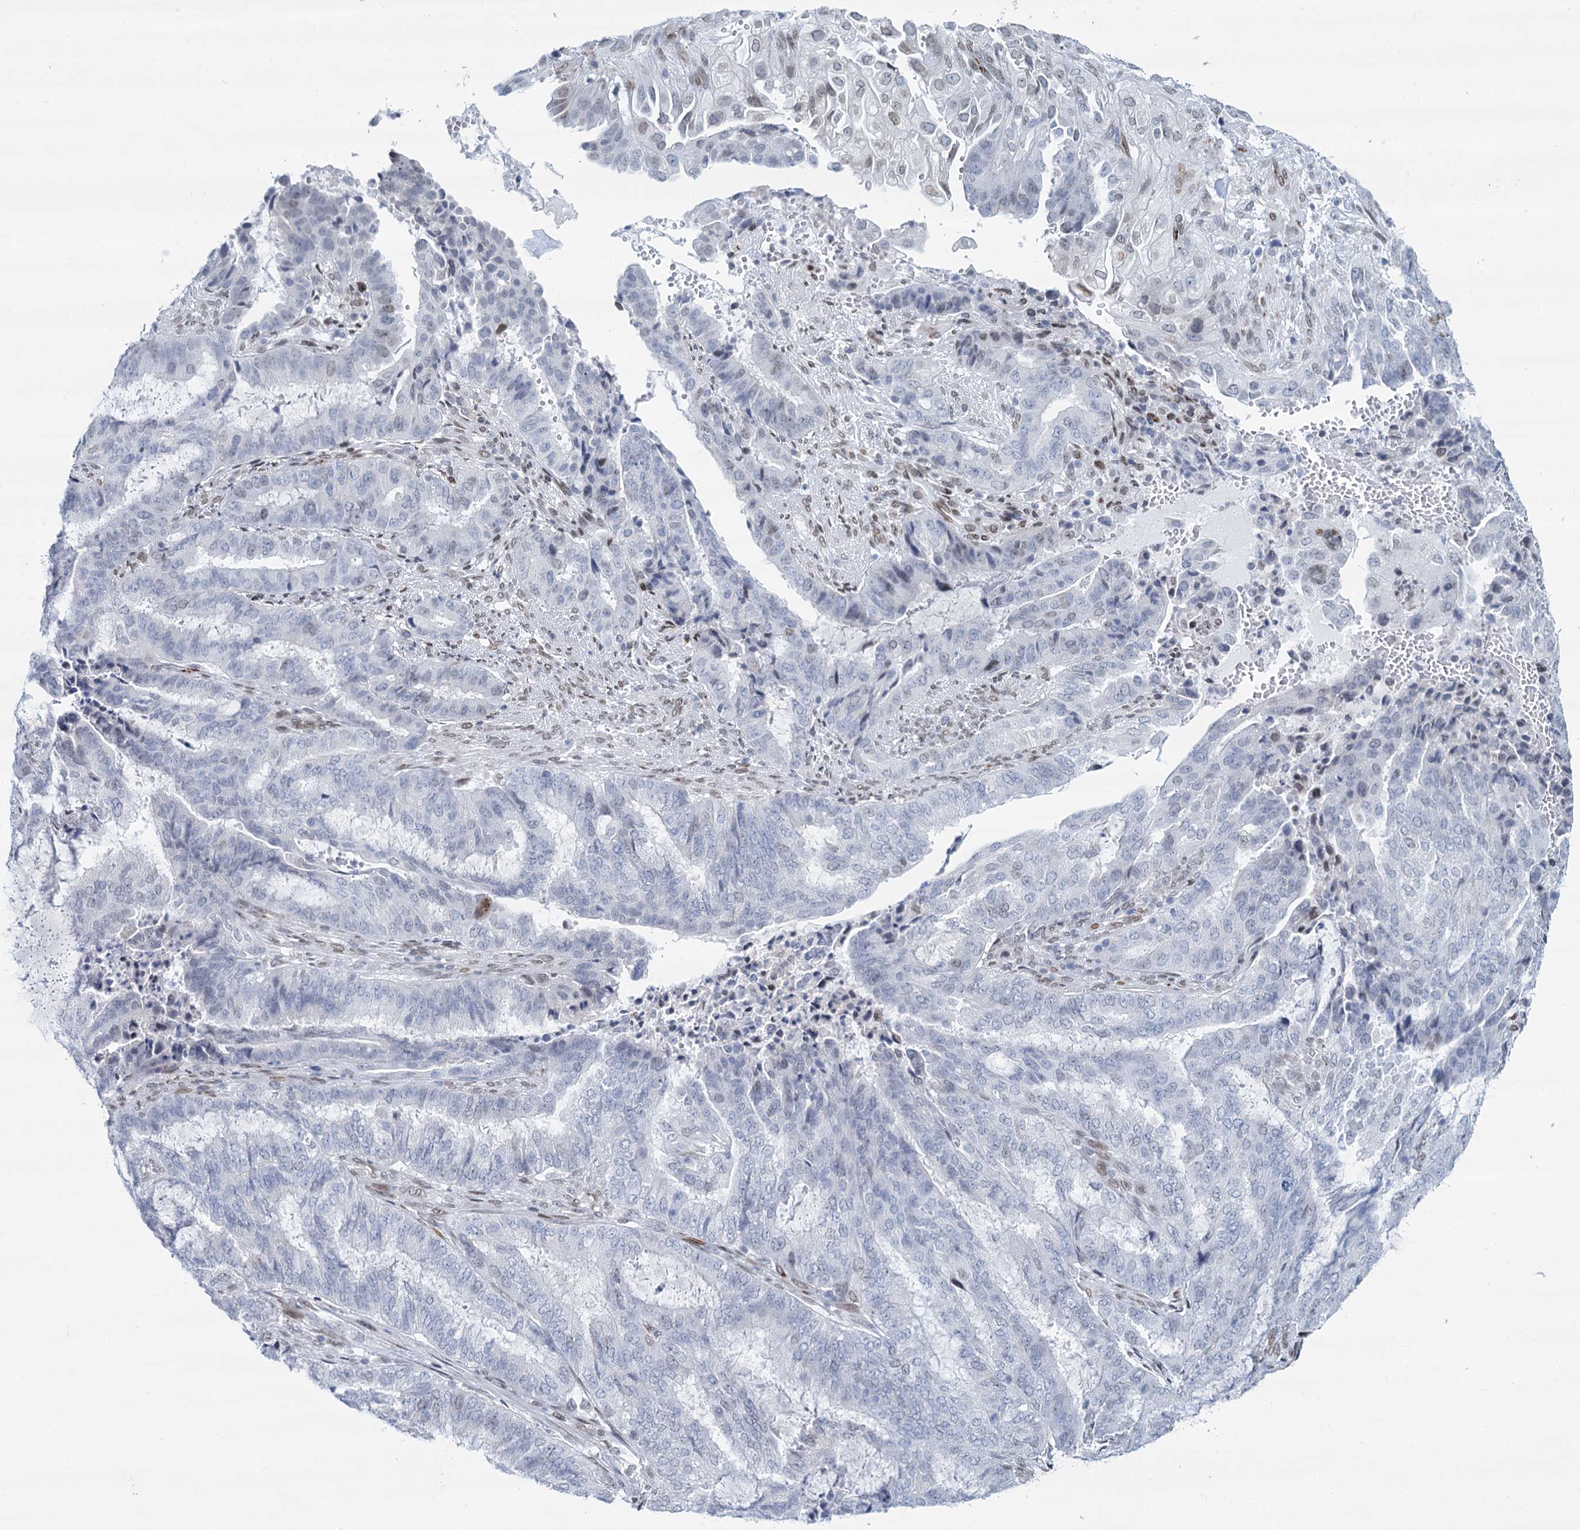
{"staining": {"intensity": "negative", "quantity": "none", "location": "none"}, "tissue": "endometrial cancer", "cell_type": "Tumor cells", "image_type": "cancer", "snomed": [{"axis": "morphology", "description": "Adenocarcinoma, NOS"}, {"axis": "topography", "description": "Endometrium"}], "caption": "Tumor cells are negative for protein expression in human endometrial adenocarcinoma.", "gene": "PRSS35", "patient": {"sex": "female", "age": 51}}